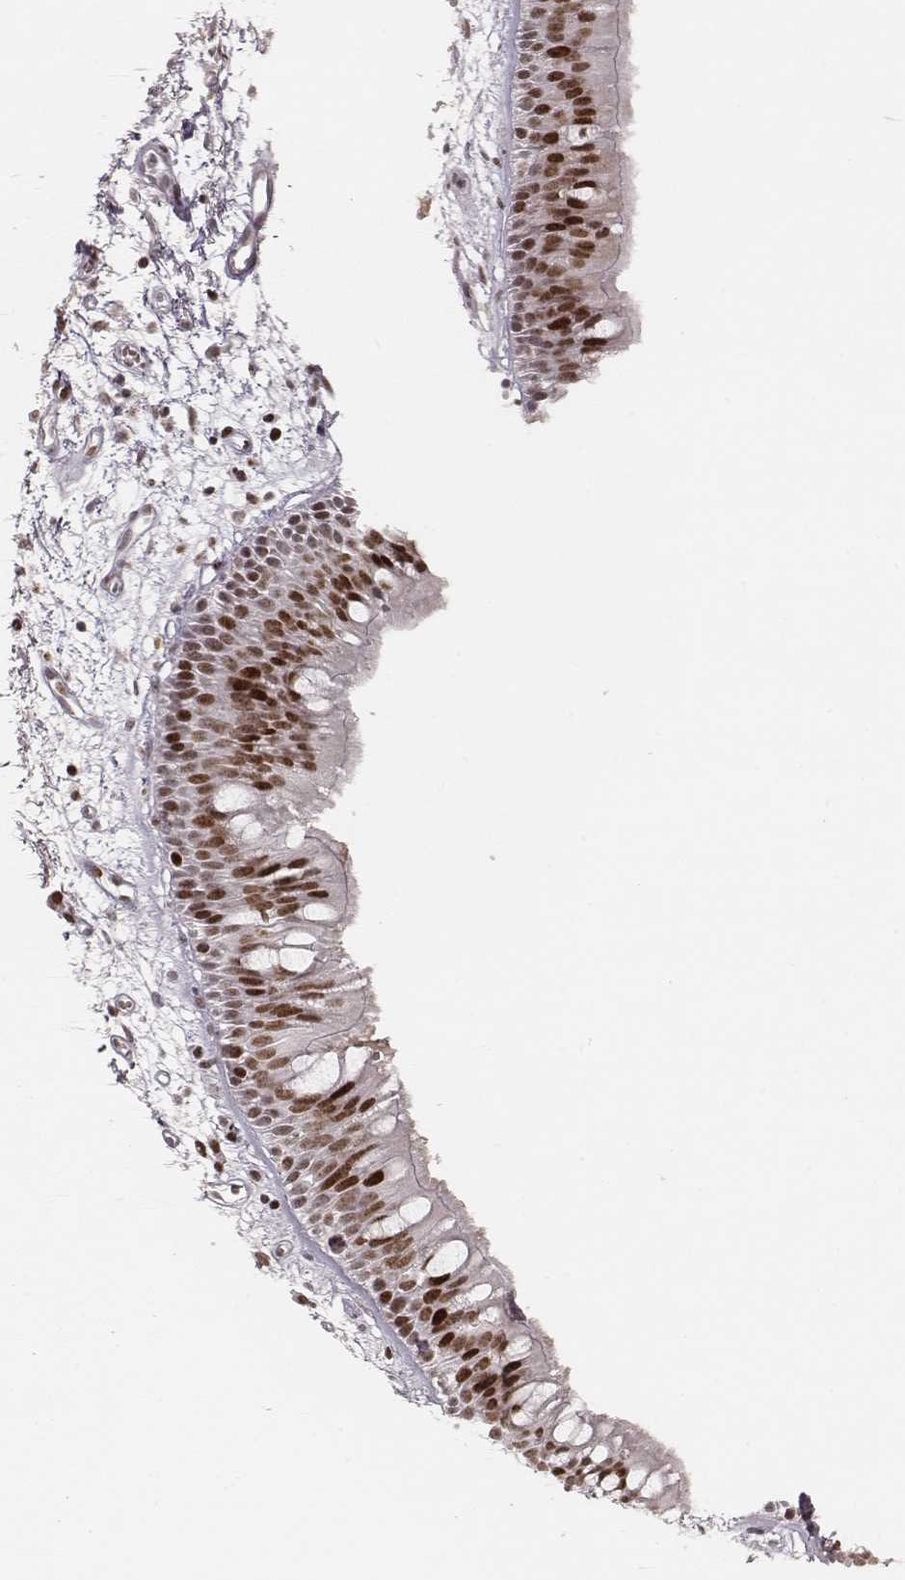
{"staining": {"intensity": "strong", "quantity": ">75%", "location": "nuclear"}, "tissue": "bronchus", "cell_type": "Respiratory epithelial cells", "image_type": "normal", "snomed": [{"axis": "morphology", "description": "Normal tissue, NOS"}, {"axis": "morphology", "description": "Squamous cell carcinoma, NOS"}, {"axis": "topography", "description": "Cartilage tissue"}, {"axis": "topography", "description": "Bronchus"}, {"axis": "topography", "description": "Lung"}], "caption": "The photomicrograph shows staining of unremarkable bronchus, revealing strong nuclear protein staining (brown color) within respiratory epithelial cells.", "gene": "HNRNPC", "patient": {"sex": "male", "age": 66}}